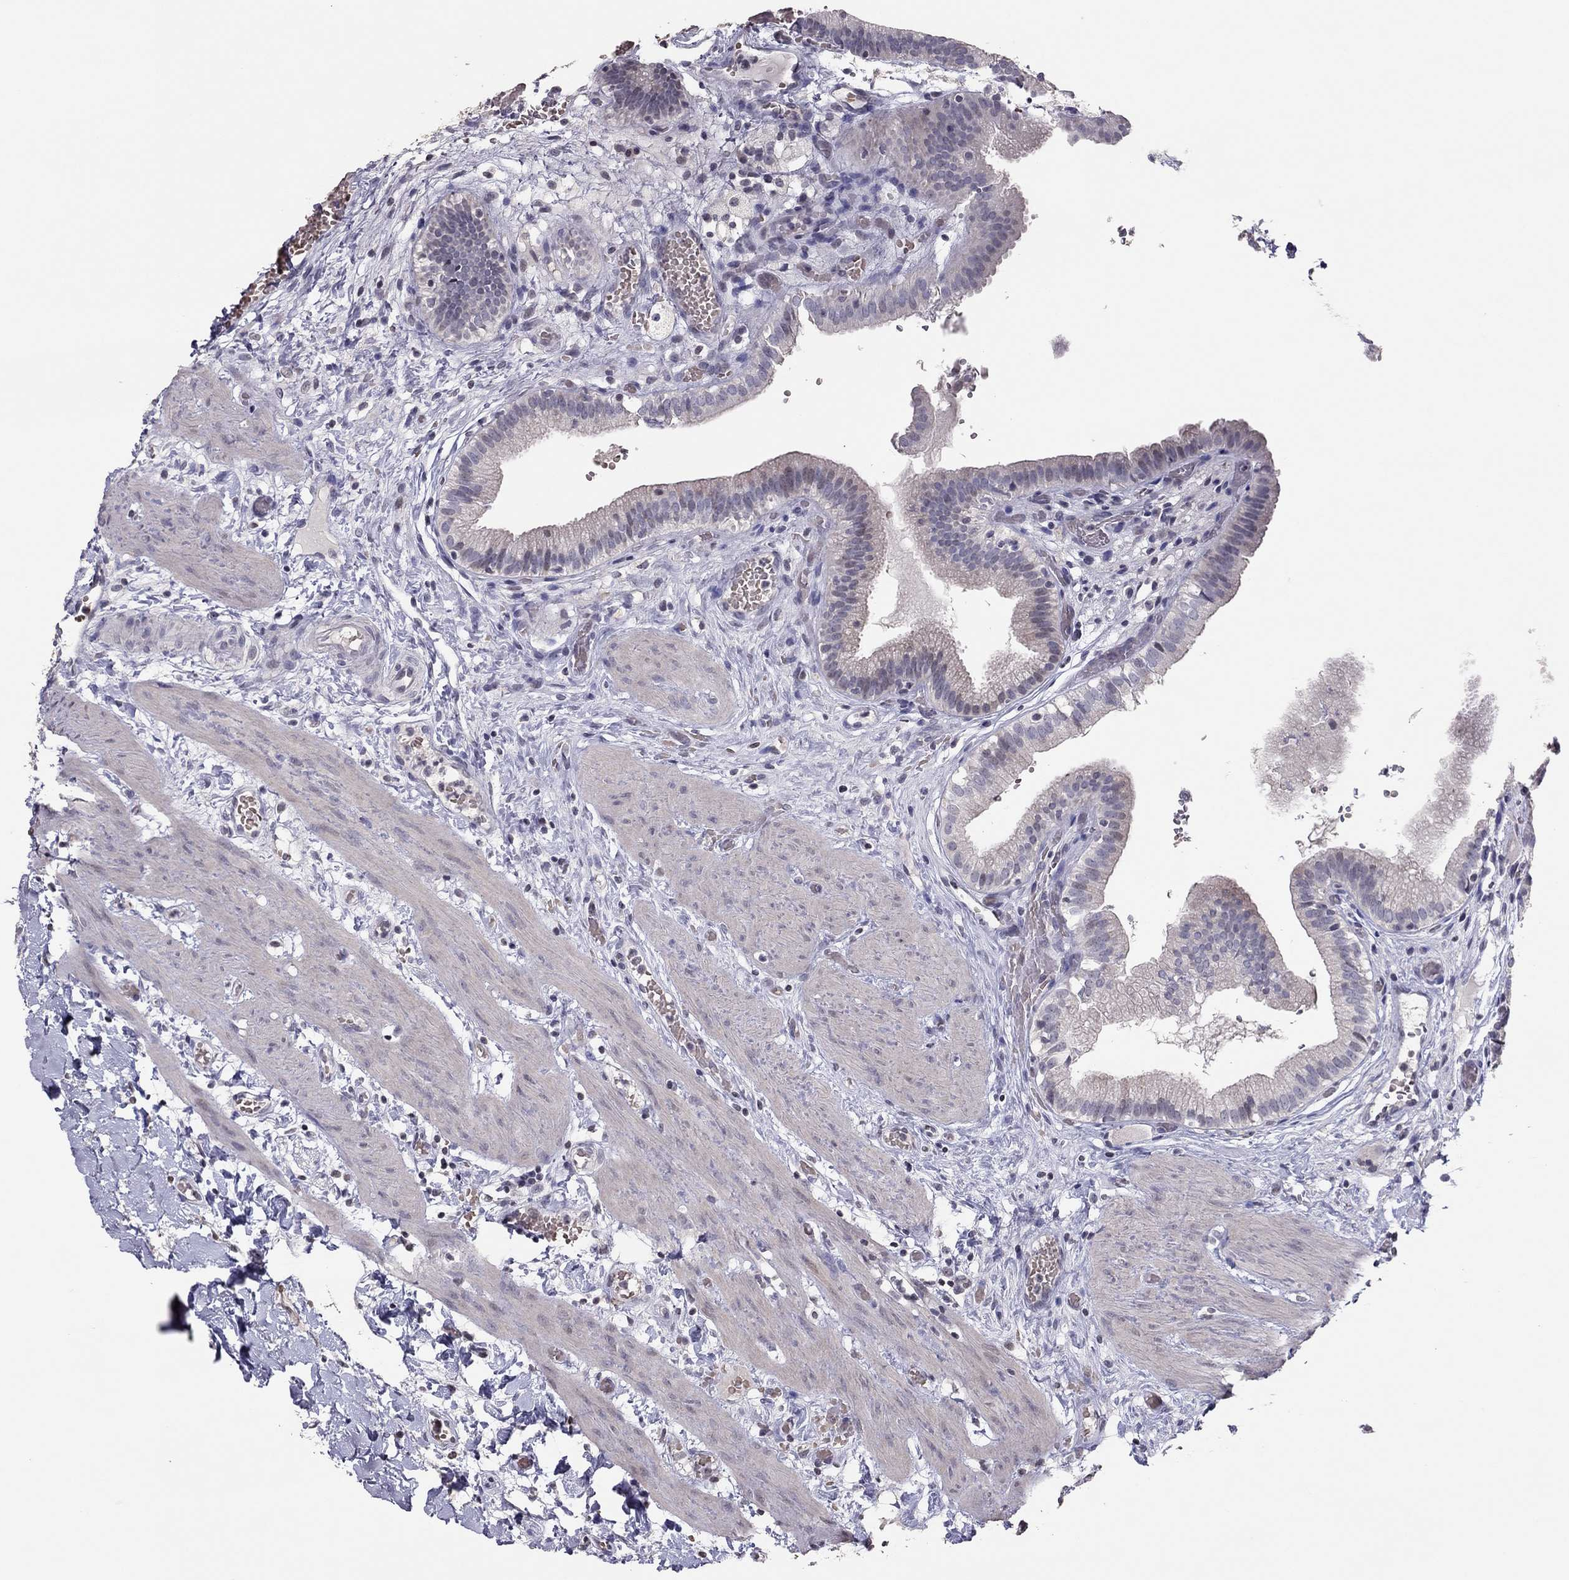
{"staining": {"intensity": "negative", "quantity": "none", "location": "none"}, "tissue": "gallbladder", "cell_type": "Glandular cells", "image_type": "normal", "snomed": [{"axis": "morphology", "description": "Normal tissue, NOS"}, {"axis": "topography", "description": "Gallbladder"}], "caption": "The image shows no significant expression in glandular cells of gallbladder. (Stains: DAB (3,3'-diaminobenzidine) immunohistochemistry (IHC) with hematoxylin counter stain, Microscopy: brightfield microscopy at high magnification).", "gene": "TSHB", "patient": {"sex": "female", "age": 24}}